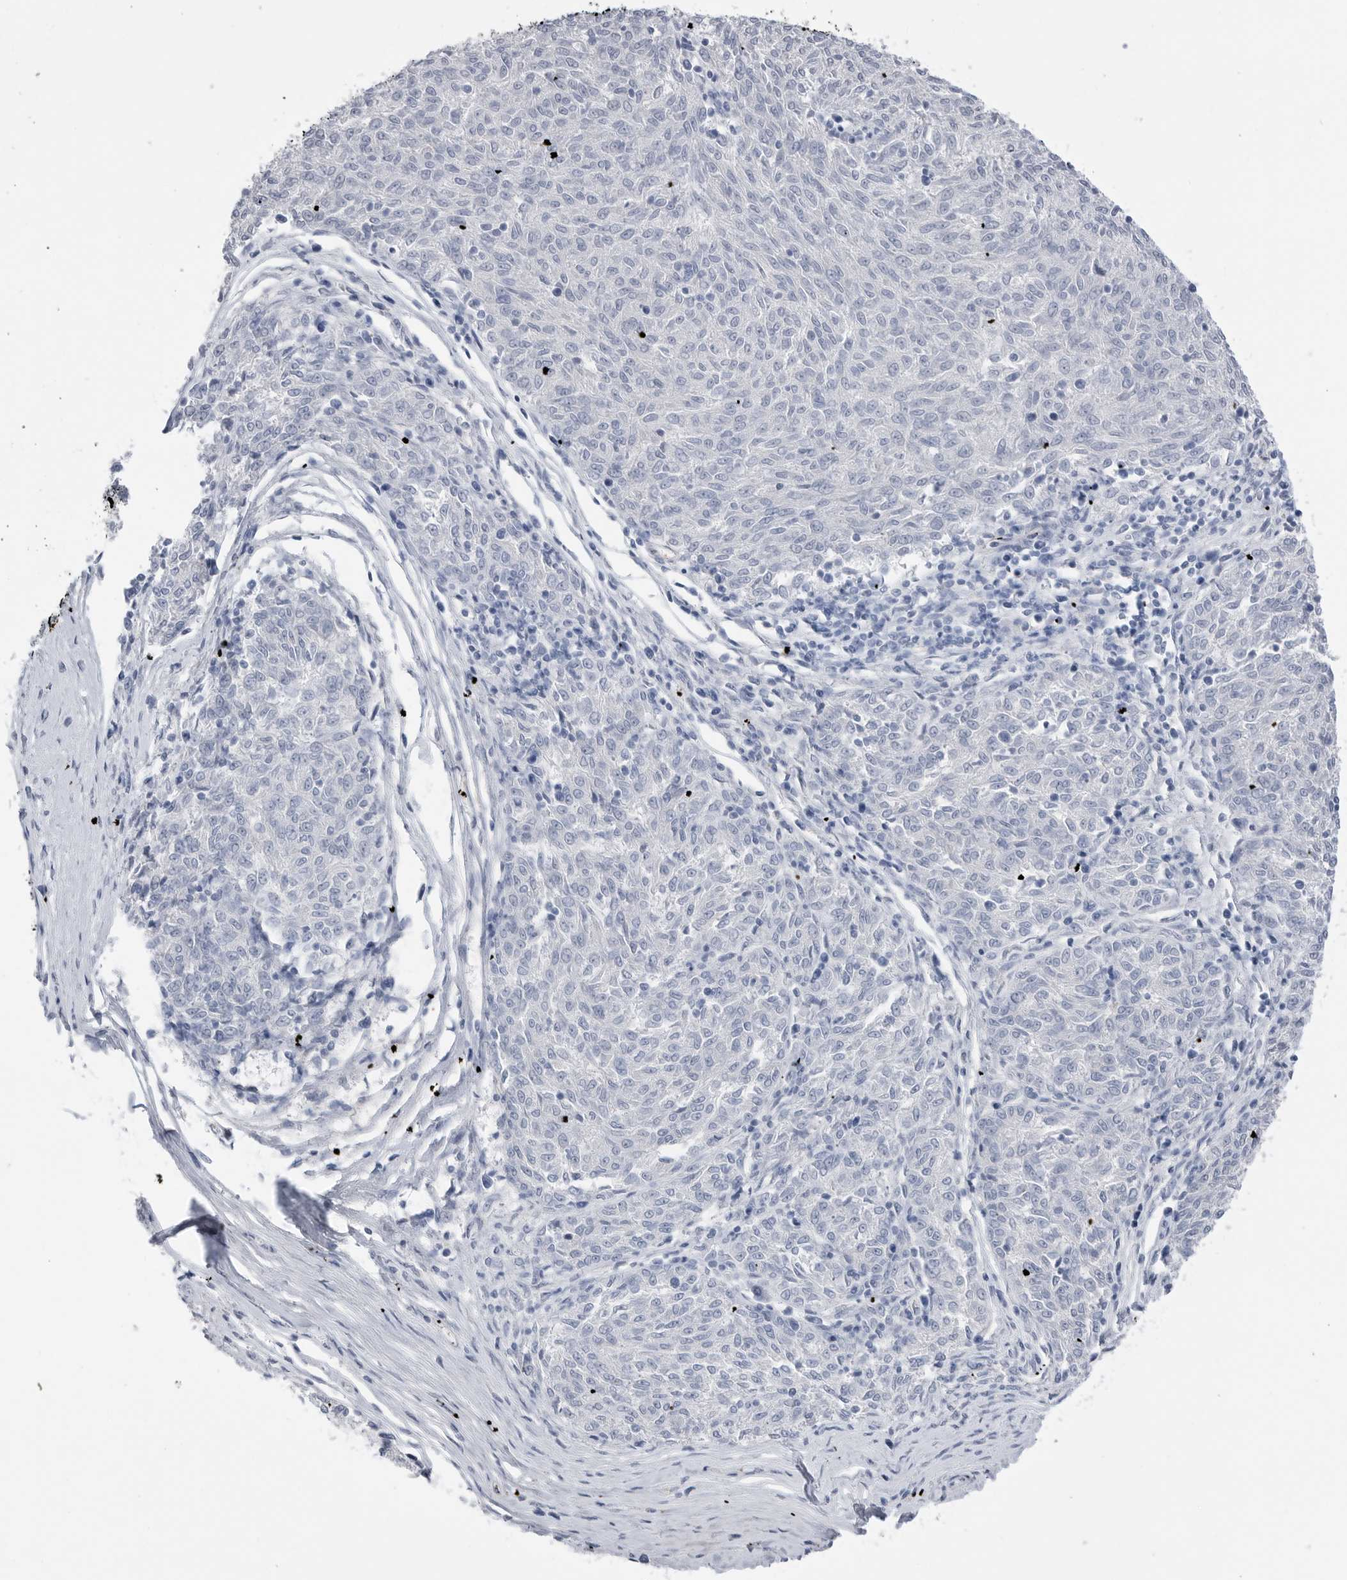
{"staining": {"intensity": "negative", "quantity": "none", "location": "none"}, "tissue": "melanoma", "cell_type": "Tumor cells", "image_type": "cancer", "snomed": [{"axis": "morphology", "description": "Malignant melanoma, NOS"}, {"axis": "topography", "description": "Skin"}], "caption": "DAB immunohistochemical staining of human malignant melanoma displays no significant expression in tumor cells. (DAB immunohistochemistry (IHC), high magnification).", "gene": "ABHD12", "patient": {"sex": "female", "age": 72}}